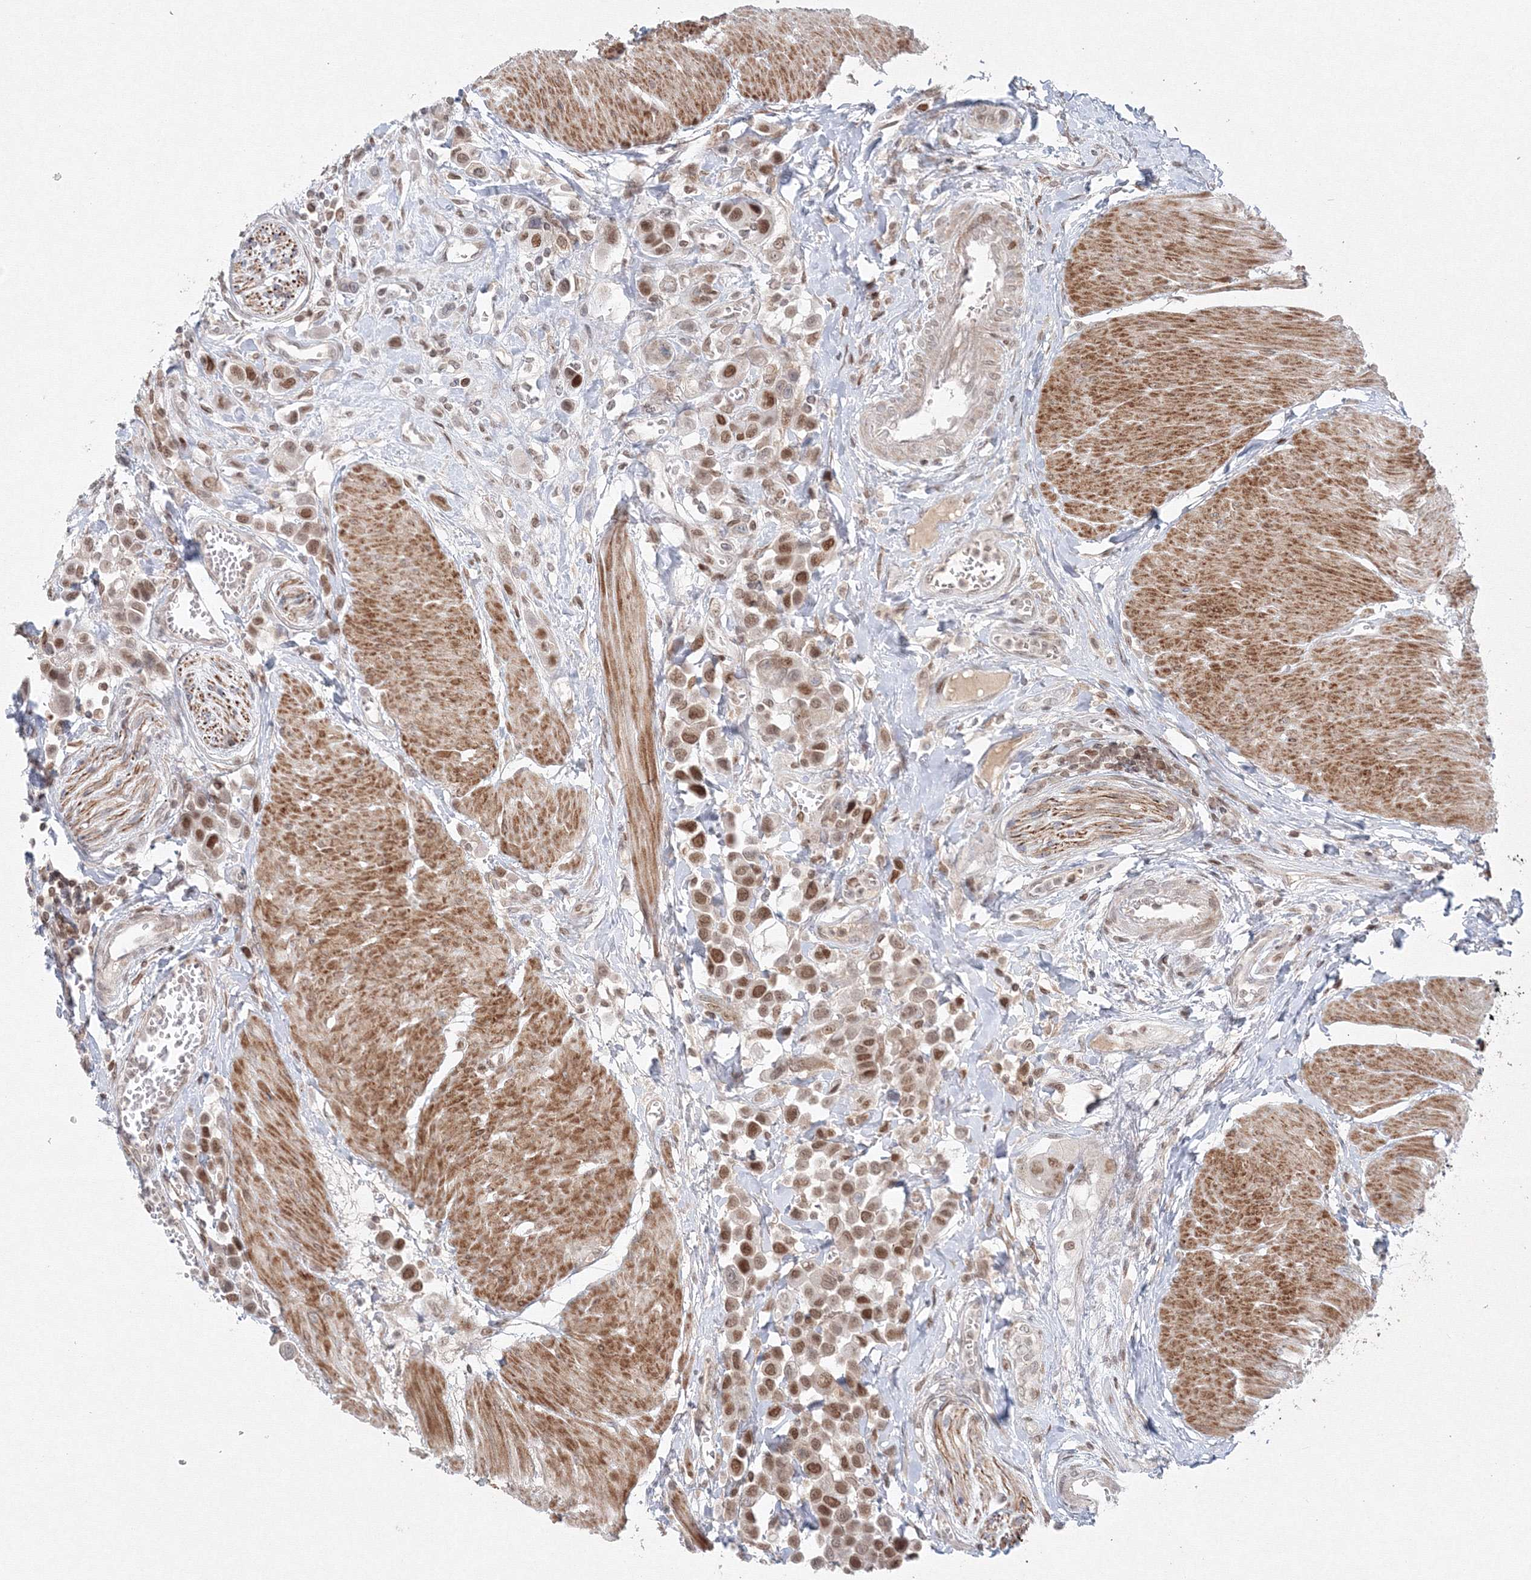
{"staining": {"intensity": "moderate", "quantity": ">75%", "location": "nuclear"}, "tissue": "urothelial cancer", "cell_type": "Tumor cells", "image_type": "cancer", "snomed": [{"axis": "morphology", "description": "Urothelial carcinoma, High grade"}, {"axis": "topography", "description": "Urinary bladder"}], "caption": "Protein expression analysis of urothelial cancer reveals moderate nuclear staining in about >75% of tumor cells.", "gene": "KIF4A", "patient": {"sex": "male", "age": 50}}